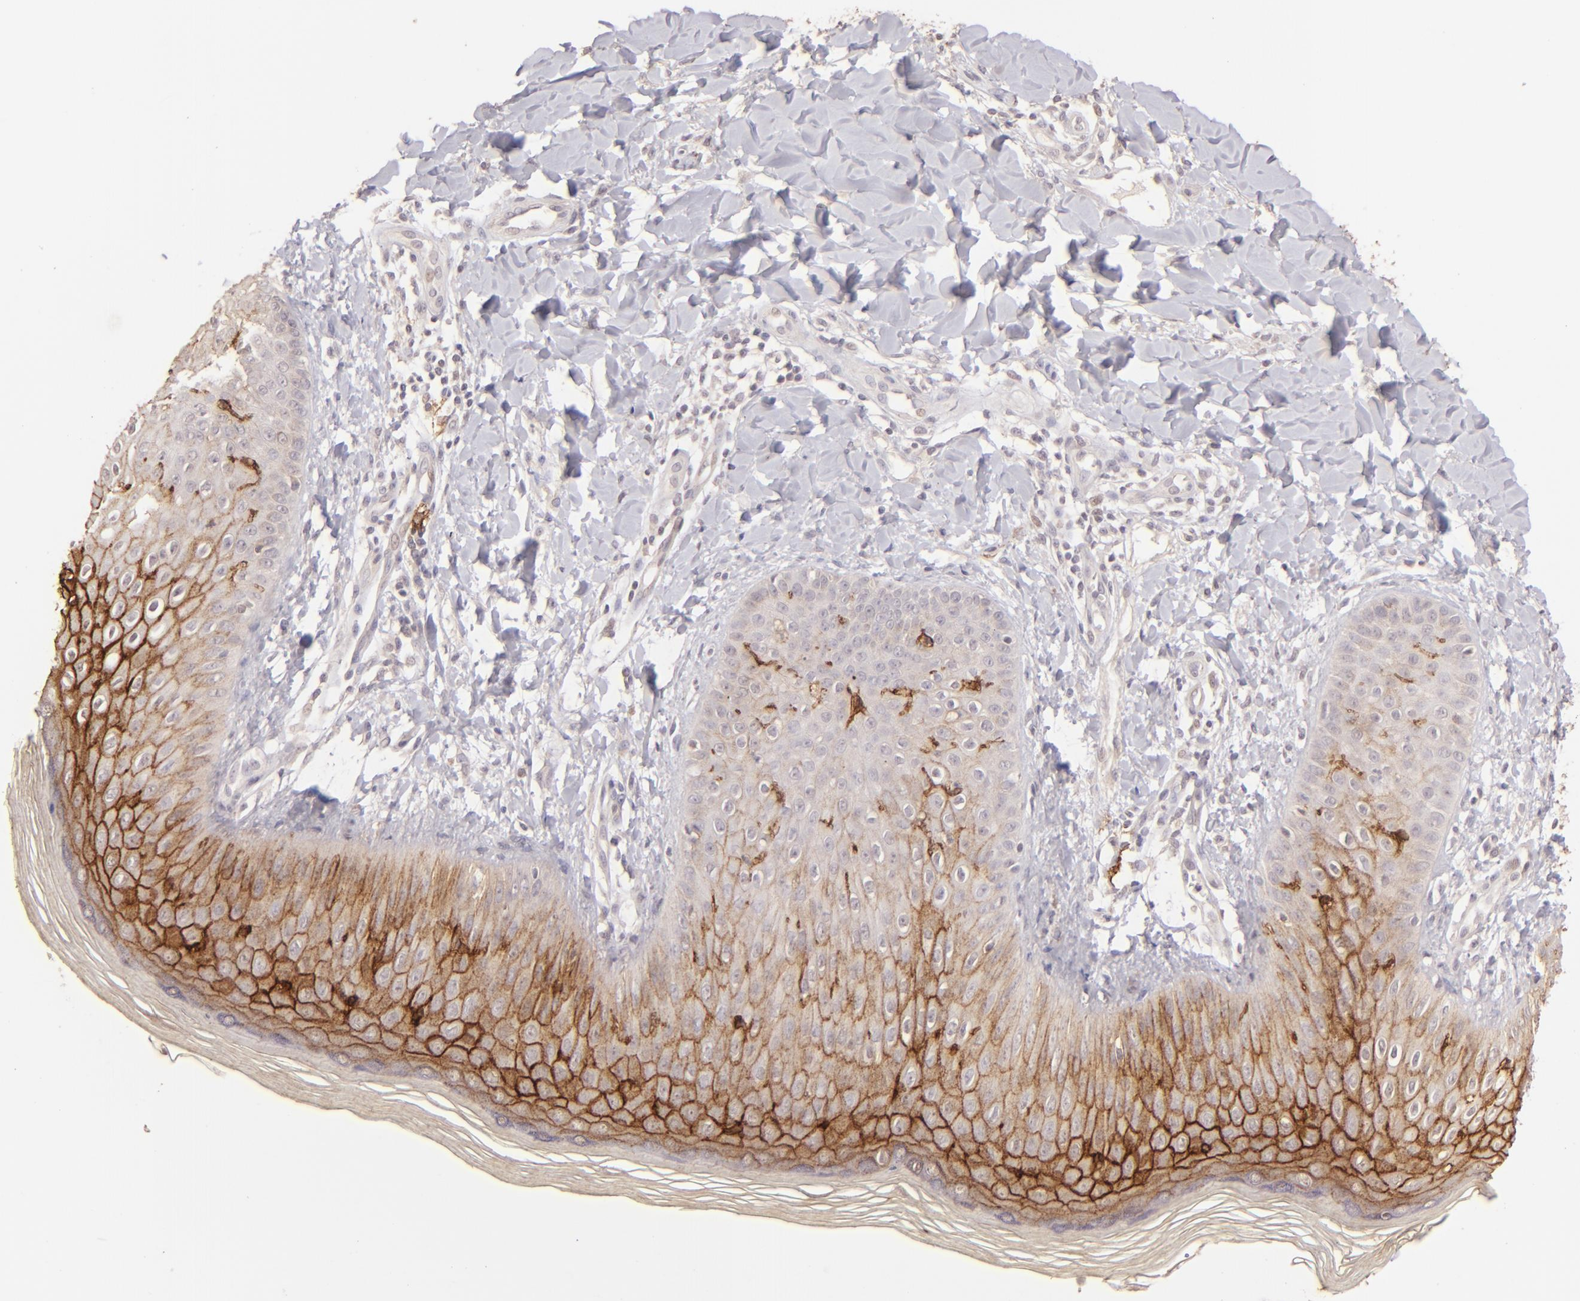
{"staining": {"intensity": "moderate", "quantity": "25%-75%", "location": "cytoplasmic/membranous"}, "tissue": "skin", "cell_type": "Epidermal cells", "image_type": "normal", "snomed": [{"axis": "morphology", "description": "Normal tissue, NOS"}, {"axis": "morphology", "description": "Inflammation, NOS"}, {"axis": "topography", "description": "Soft tissue"}, {"axis": "topography", "description": "Anal"}], "caption": "Immunohistochemical staining of normal skin displays 25%-75% levels of moderate cytoplasmic/membranous protein staining in about 25%-75% of epidermal cells.", "gene": "CLDN1", "patient": {"sex": "female", "age": 15}}